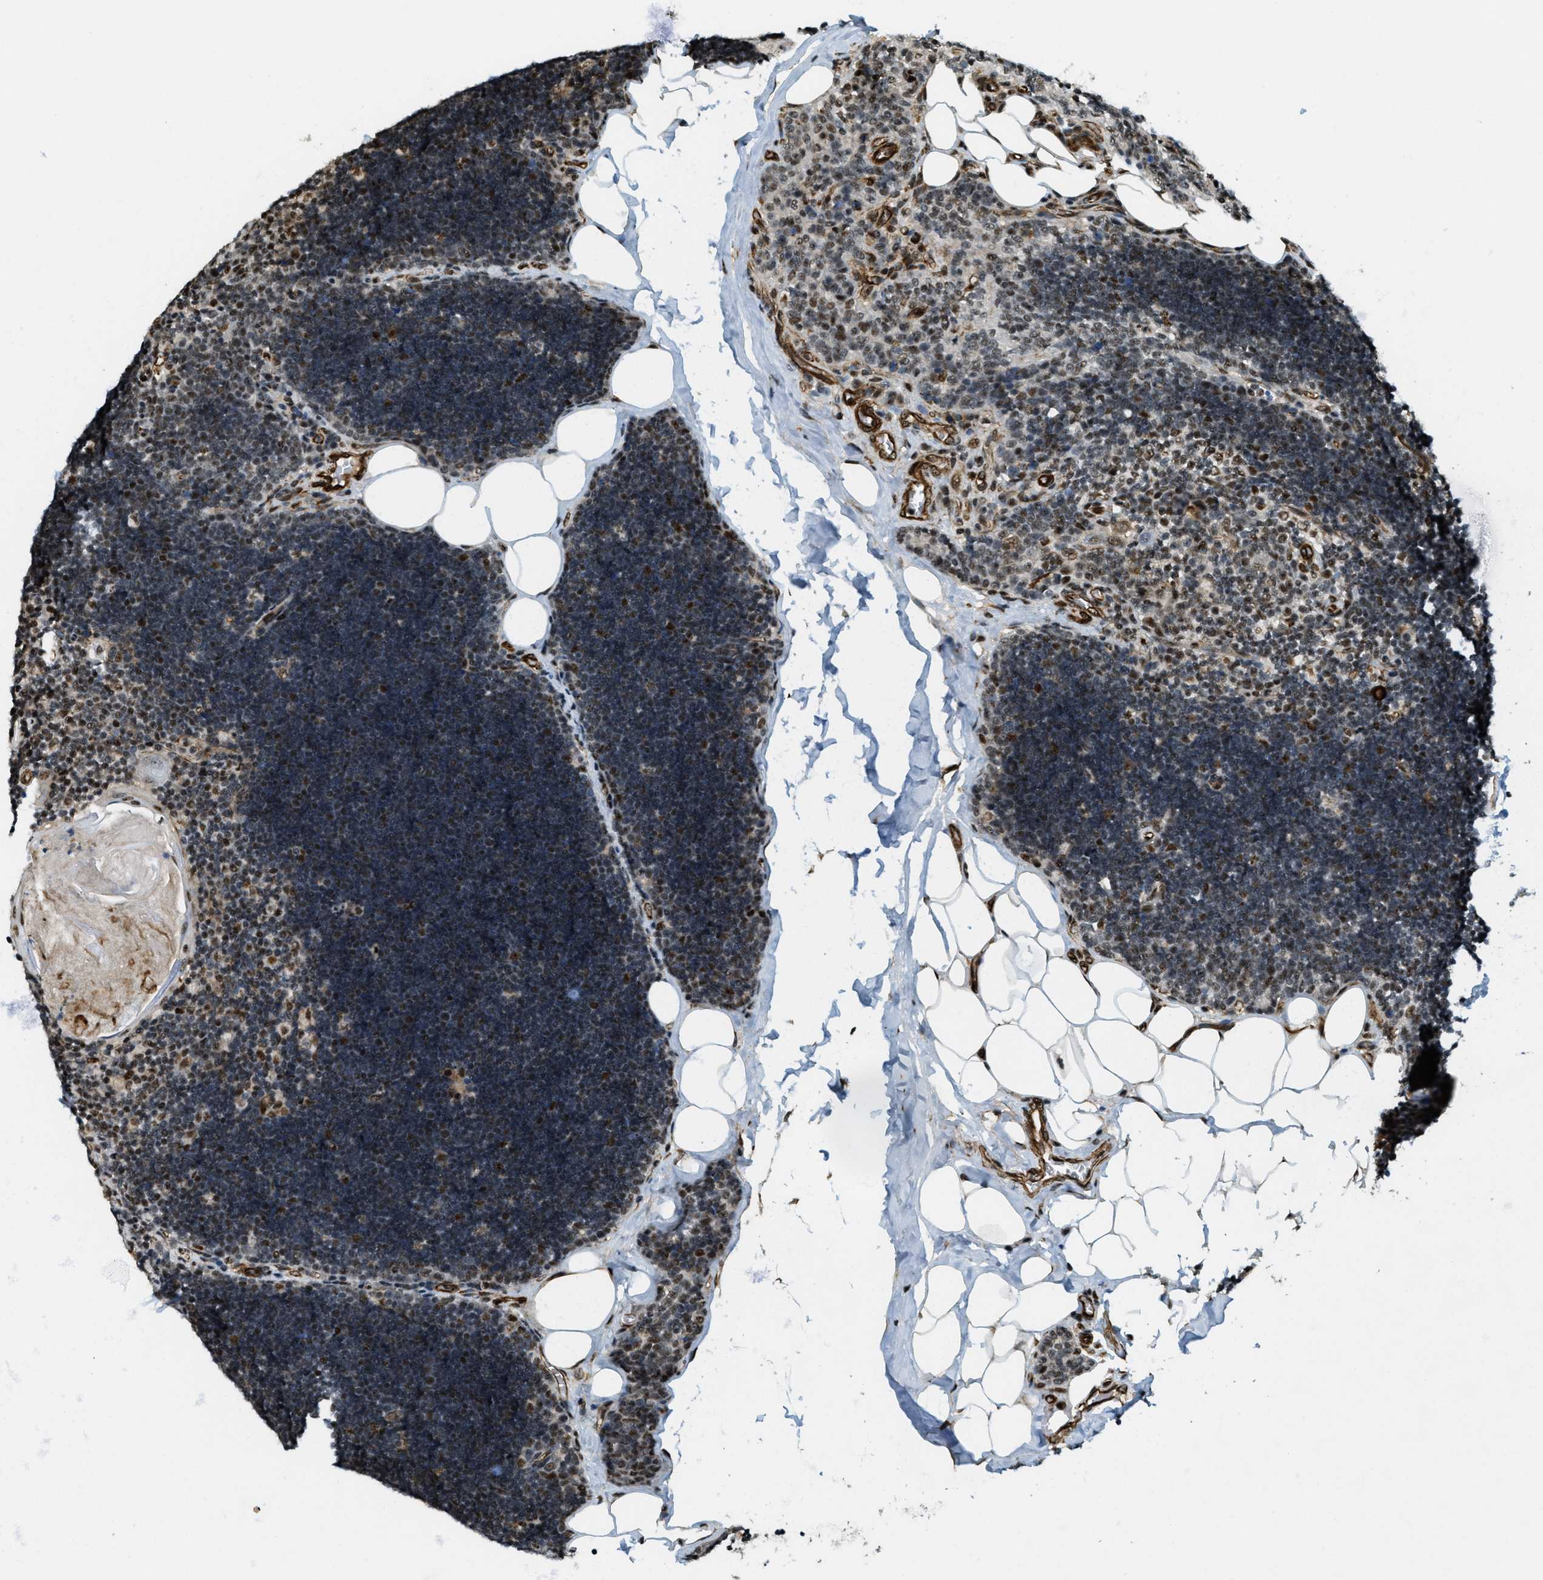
{"staining": {"intensity": "strong", "quantity": "25%-75%", "location": "nuclear"}, "tissue": "lymph node", "cell_type": "Germinal center cells", "image_type": "normal", "snomed": [{"axis": "morphology", "description": "Normal tissue, NOS"}, {"axis": "topography", "description": "Lymph node"}], "caption": "Immunohistochemistry (IHC) (DAB) staining of benign lymph node shows strong nuclear protein staining in approximately 25%-75% of germinal center cells. Nuclei are stained in blue.", "gene": "CFAP36", "patient": {"sex": "male", "age": 33}}